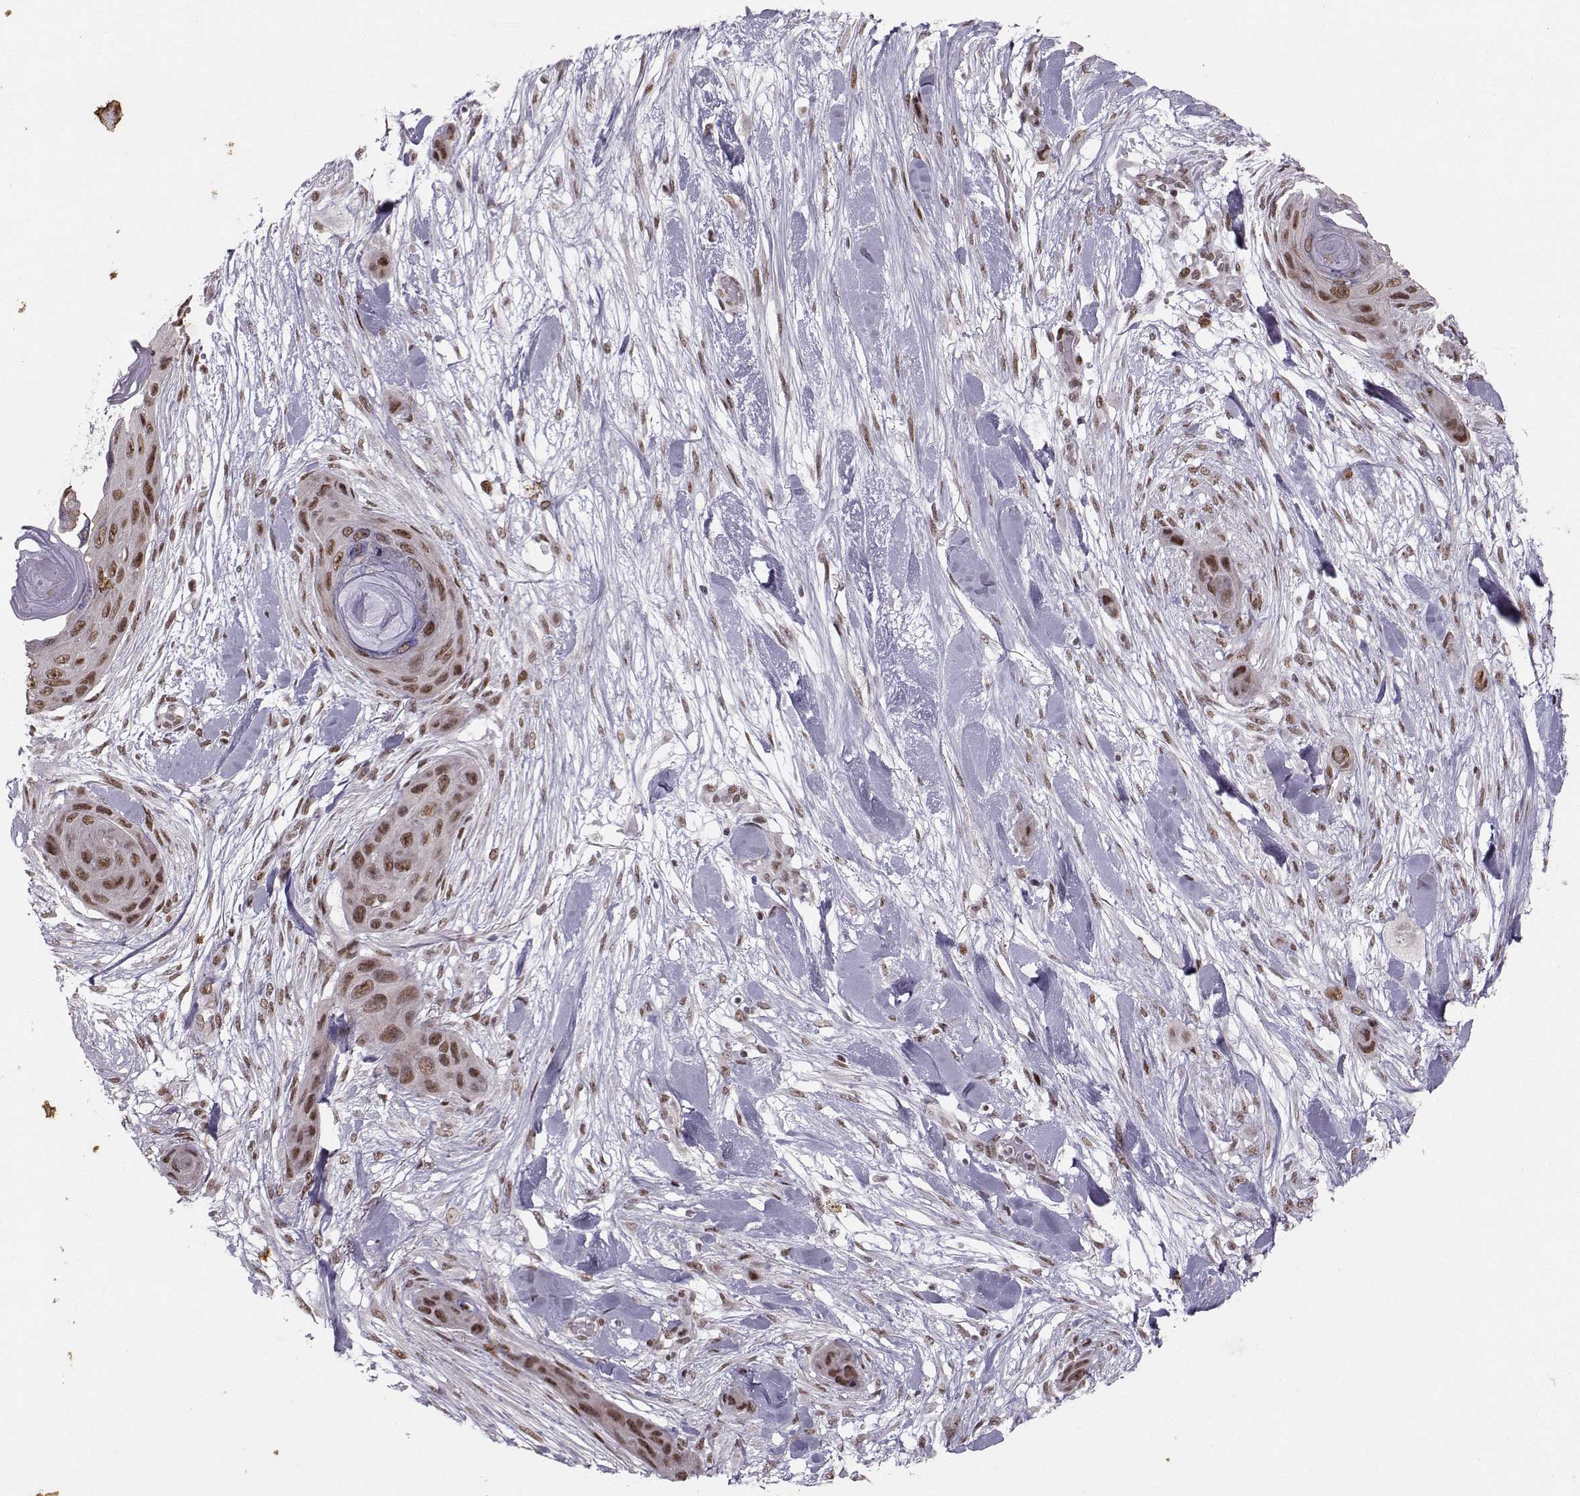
{"staining": {"intensity": "strong", "quantity": "25%-75%", "location": "nuclear"}, "tissue": "skin cancer", "cell_type": "Tumor cells", "image_type": "cancer", "snomed": [{"axis": "morphology", "description": "Squamous cell carcinoma, NOS"}, {"axis": "topography", "description": "Skin"}], "caption": "Immunohistochemical staining of skin cancer (squamous cell carcinoma) reveals high levels of strong nuclear expression in about 25%-75% of tumor cells.", "gene": "SNAPC2", "patient": {"sex": "male", "age": 82}}